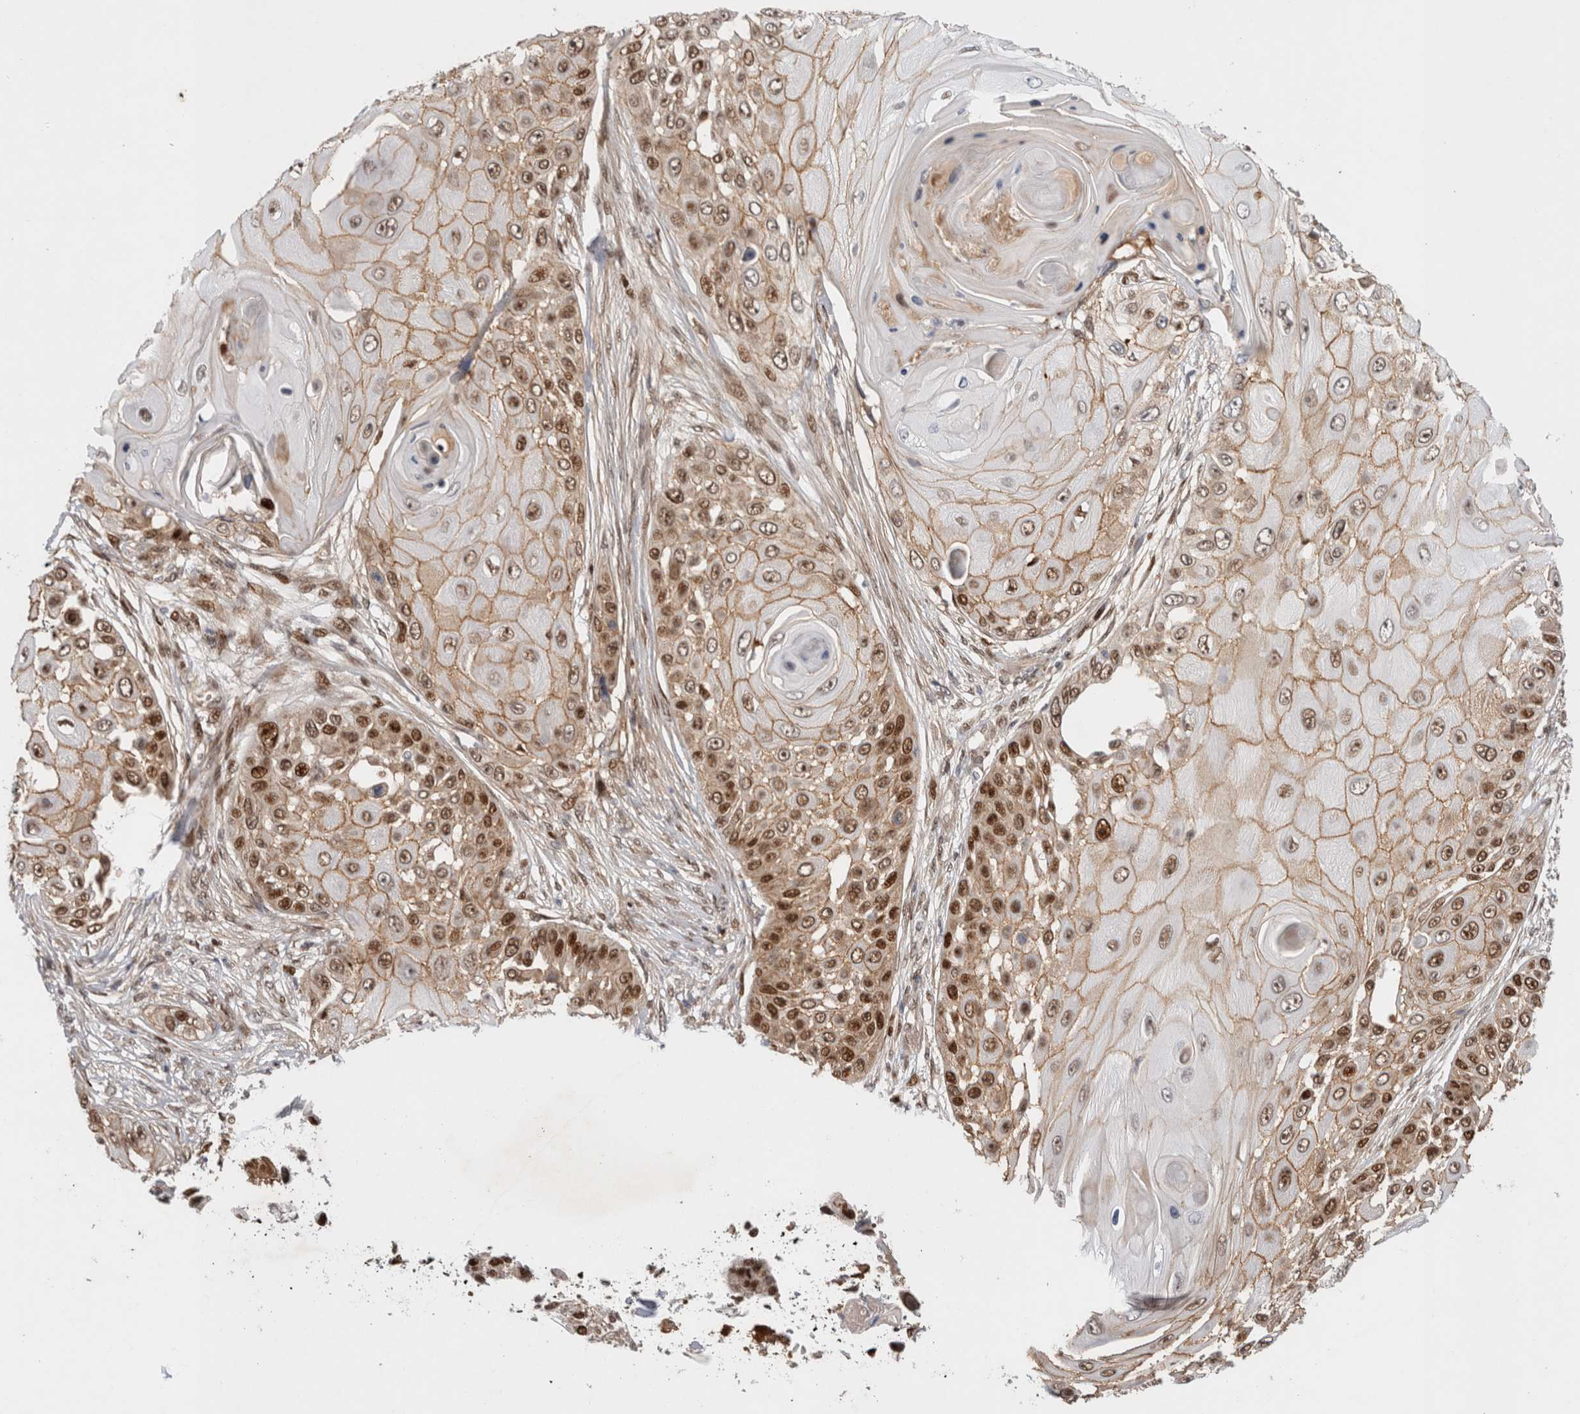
{"staining": {"intensity": "strong", "quantity": ">75%", "location": "cytoplasmic/membranous,nuclear"}, "tissue": "skin cancer", "cell_type": "Tumor cells", "image_type": "cancer", "snomed": [{"axis": "morphology", "description": "Squamous cell carcinoma, NOS"}, {"axis": "topography", "description": "Skin"}], "caption": "There is high levels of strong cytoplasmic/membranous and nuclear positivity in tumor cells of skin cancer (squamous cell carcinoma), as demonstrated by immunohistochemical staining (brown color).", "gene": "TCF4", "patient": {"sex": "female", "age": 44}}